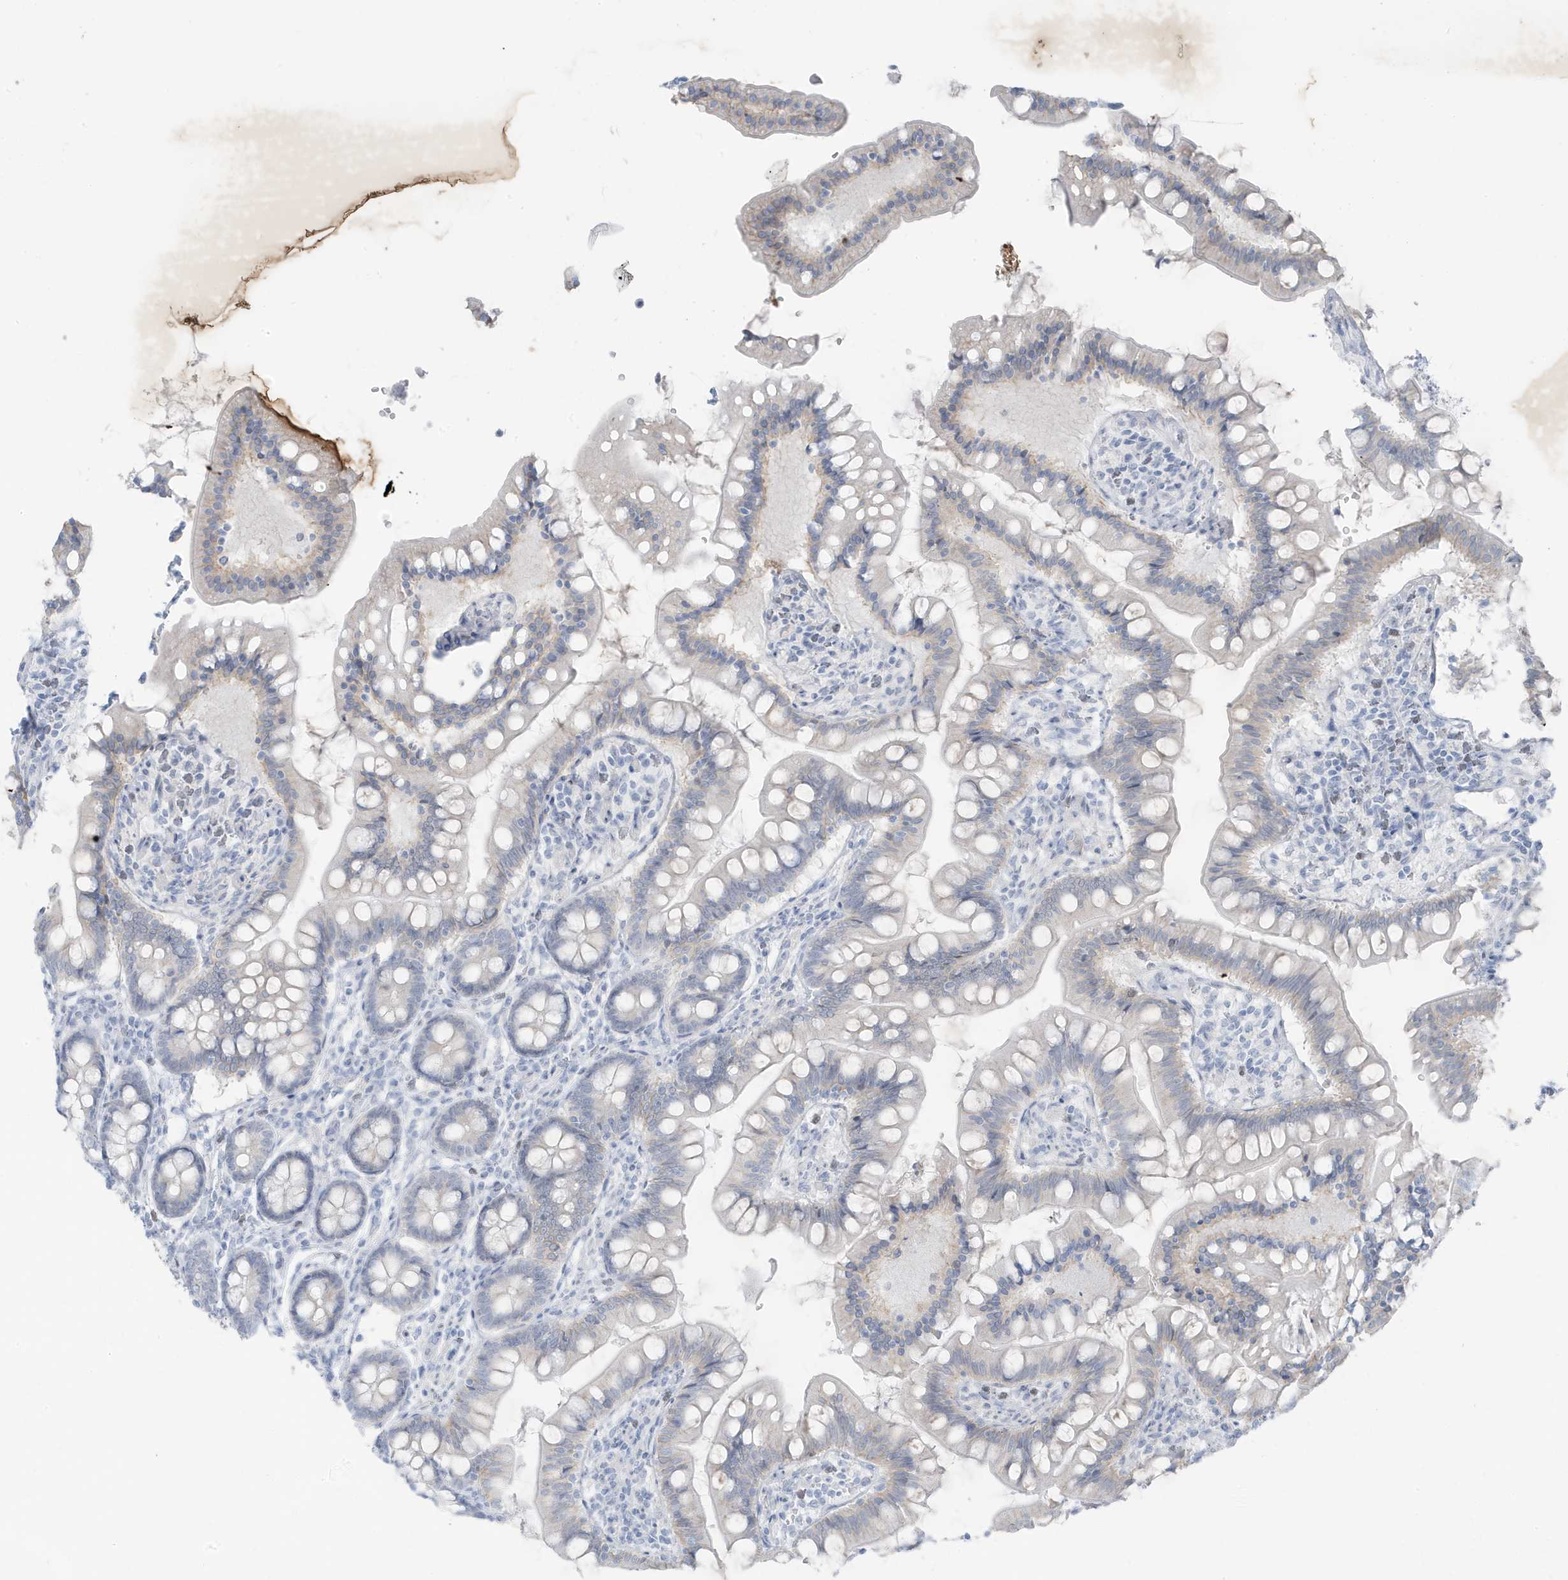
{"staining": {"intensity": "negative", "quantity": "none", "location": "none"}, "tissue": "small intestine", "cell_type": "Glandular cells", "image_type": "normal", "snomed": [{"axis": "morphology", "description": "Normal tissue, NOS"}, {"axis": "topography", "description": "Small intestine"}], "caption": "Photomicrograph shows no significant protein positivity in glandular cells of normal small intestine.", "gene": "ZFP64", "patient": {"sex": "male", "age": 7}}